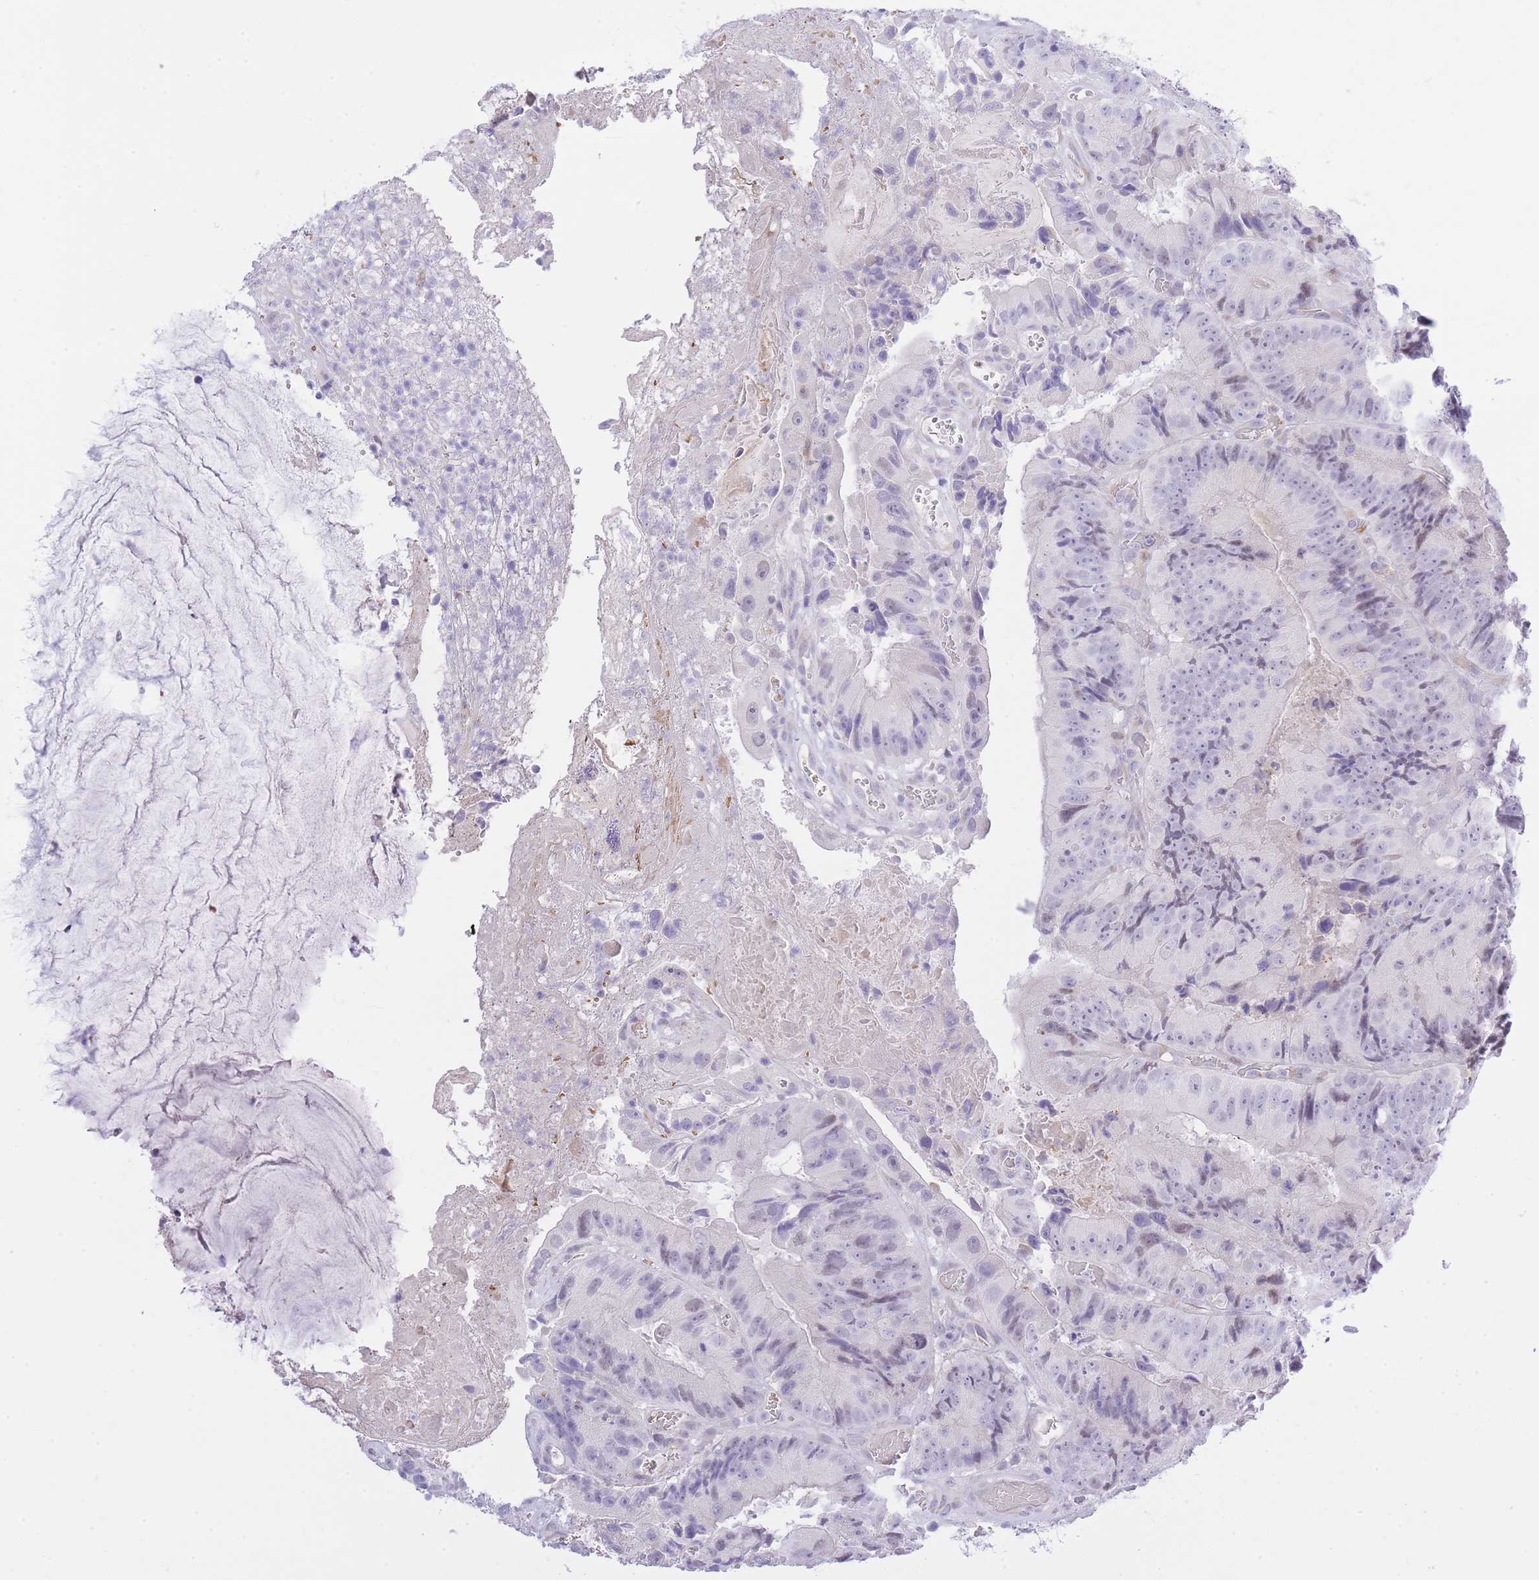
{"staining": {"intensity": "weak", "quantity": "<25%", "location": "nuclear"}, "tissue": "colorectal cancer", "cell_type": "Tumor cells", "image_type": "cancer", "snomed": [{"axis": "morphology", "description": "Adenocarcinoma, NOS"}, {"axis": "topography", "description": "Colon"}], "caption": "Immunohistochemistry image of colorectal cancer stained for a protein (brown), which reveals no expression in tumor cells.", "gene": "MEIOSIN", "patient": {"sex": "female", "age": 86}}